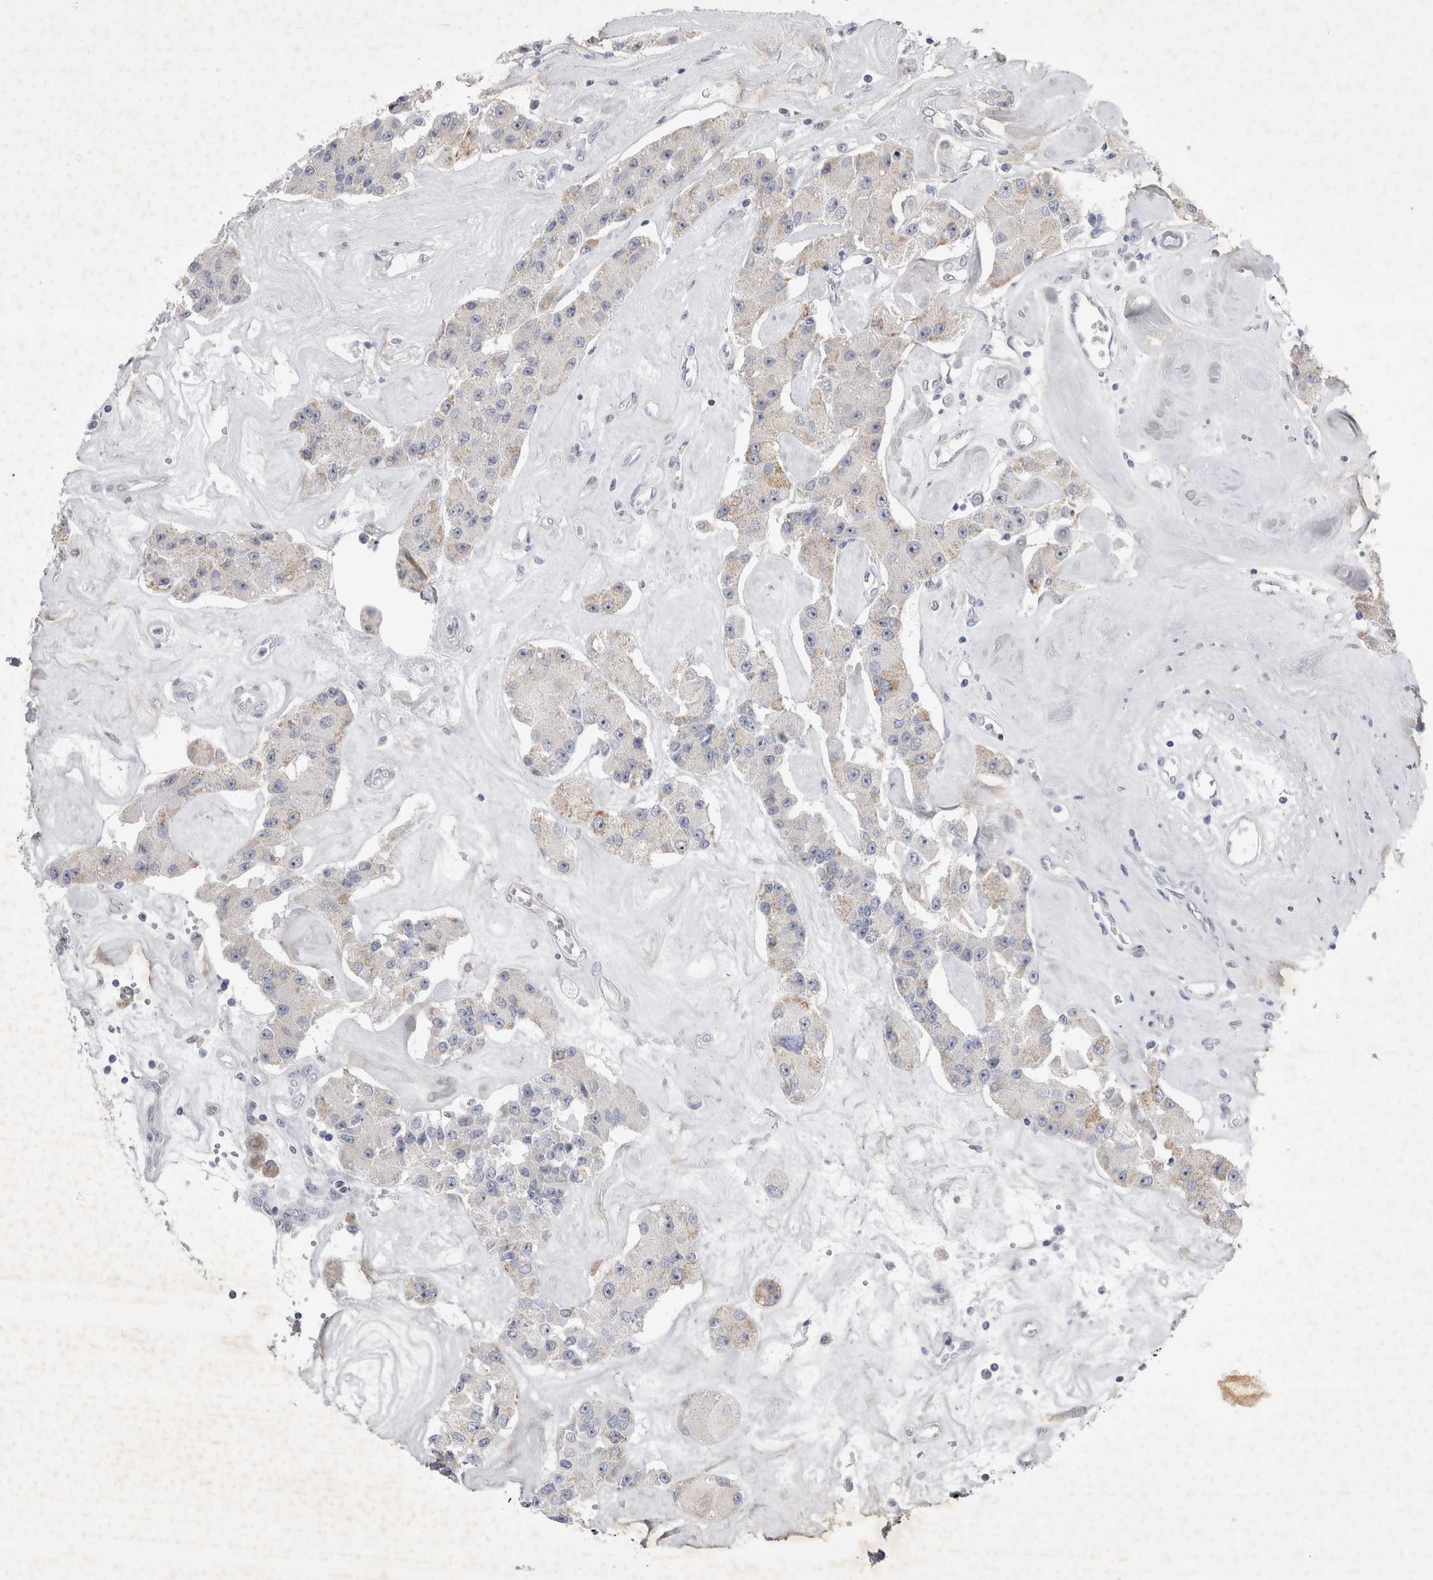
{"staining": {"intensity": "weak", "quantity": "<25%", "location": "cytoplasmic/membranous"}, "tissue": "carcinoid", "cell_type": "Tumor cells", "image_type": "cancer", "snomed": [{"axis": "morphology", "description": "Carcinoid, malignant, NOS"}, {"axis": "topography", "description": "Pancreas"}], "caption": "Carcinoid (malignant) was stained to show a protein in brown. There is no significant staining in tumor cells. The staining was performed using DAB (3,3'-diaminobenzidine) to visualize the protein expression in brown, while the nuclei were stained in blue with hematoxylin (Magnification: 20x).", "gene": "FXYD7", "patient": {"sex": "male", "age": 41}}